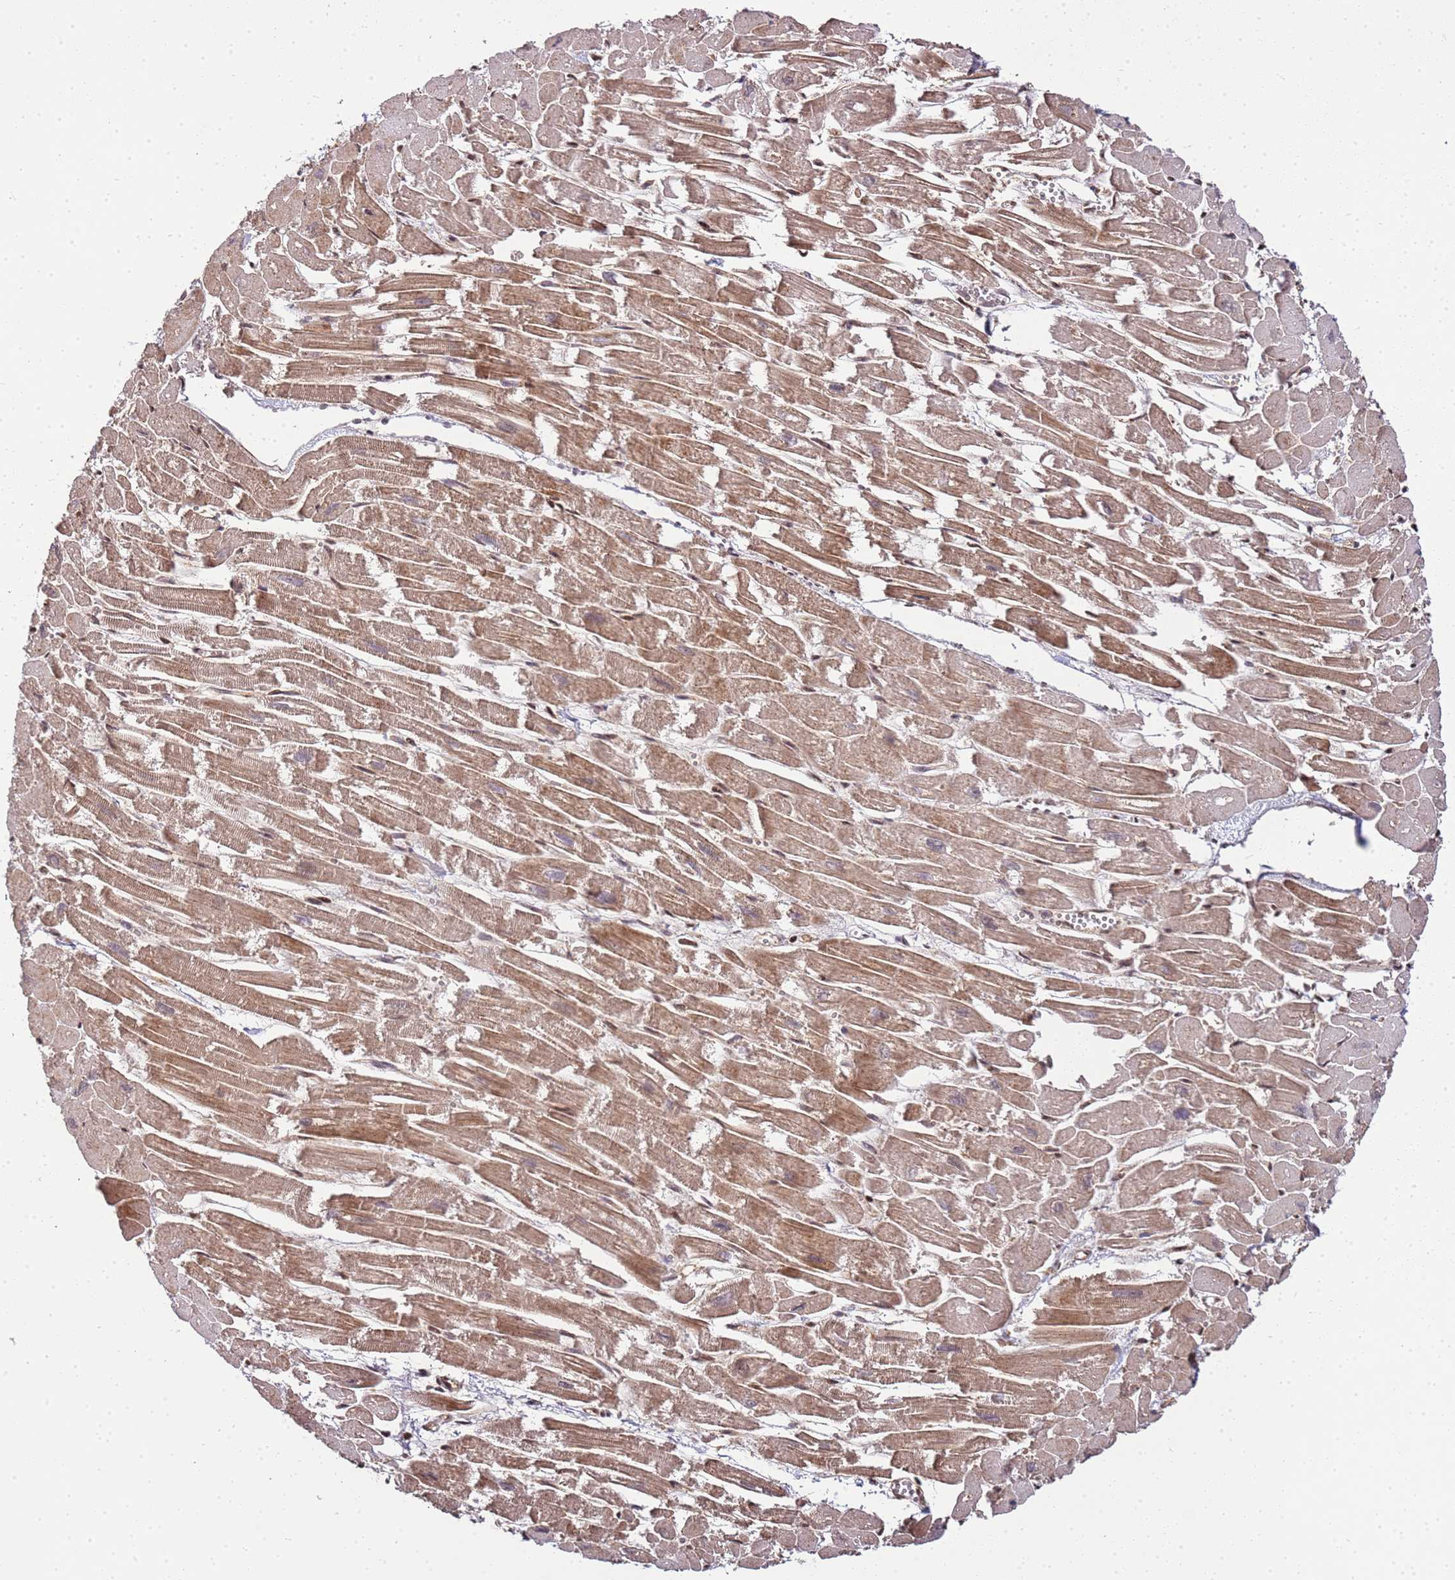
{"staining": {"intensity": "moderate", "quantity": ">75%", "location": "cytoplasmic/membranous"}, "tissue": "heart muscle", "cell_type": "Cardiomyocytes", "image_type": "normal", "snomed": [{"axis": "morphology", "description": "Normal tissue, NOS"}, {"axis": "topography", "description": "Heart"}], "caption": "Immunohistochemical staining of normal heart muscle shows moderate cytoplasmic/membranous protein staining in approximately >75% of cardiomyocytes. (DAB (3,3'-diaminobenzidine) = brown stain, brightfield microscopy at high magnification).", "gene": "PEX14", "patient": {"sex": "male", "age": 54}}